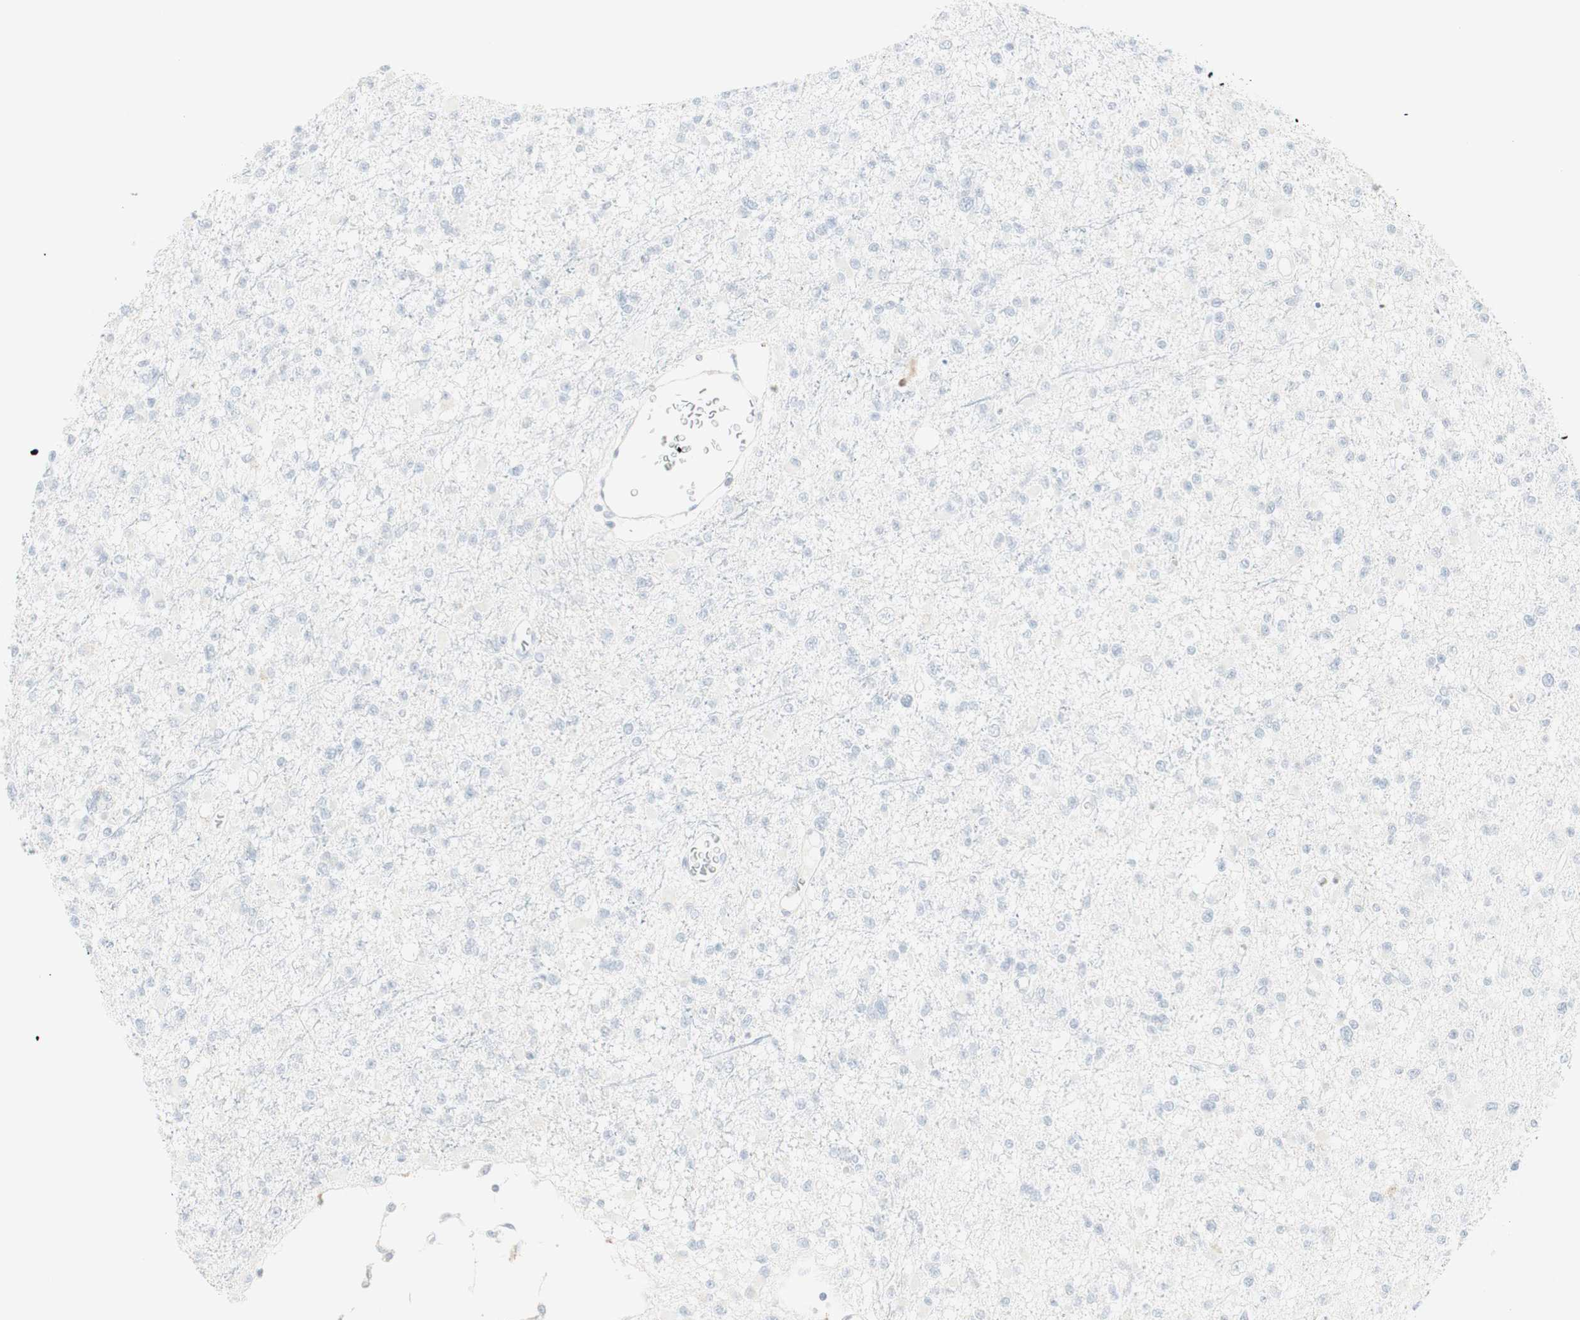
{"staining": {"intensity": "negative", "quantity": "none", "location": "none"}, "tissue": "glioma", "cell_type": "Tumor cells", "image_type": "cancer", "snomed": [{"axis": "morphology", "description": "Glioma, malignant, Low grade"}, {"axis": "topography", "description": "Brain"}], "caption": "Immunohistochemistry (IHC) of malignant glioma (low-grade) shows no staining in tumor cells. Nuclei are stained in blue.", "gene": "MDK", "patient": {"sex": "female", "age": 22}}